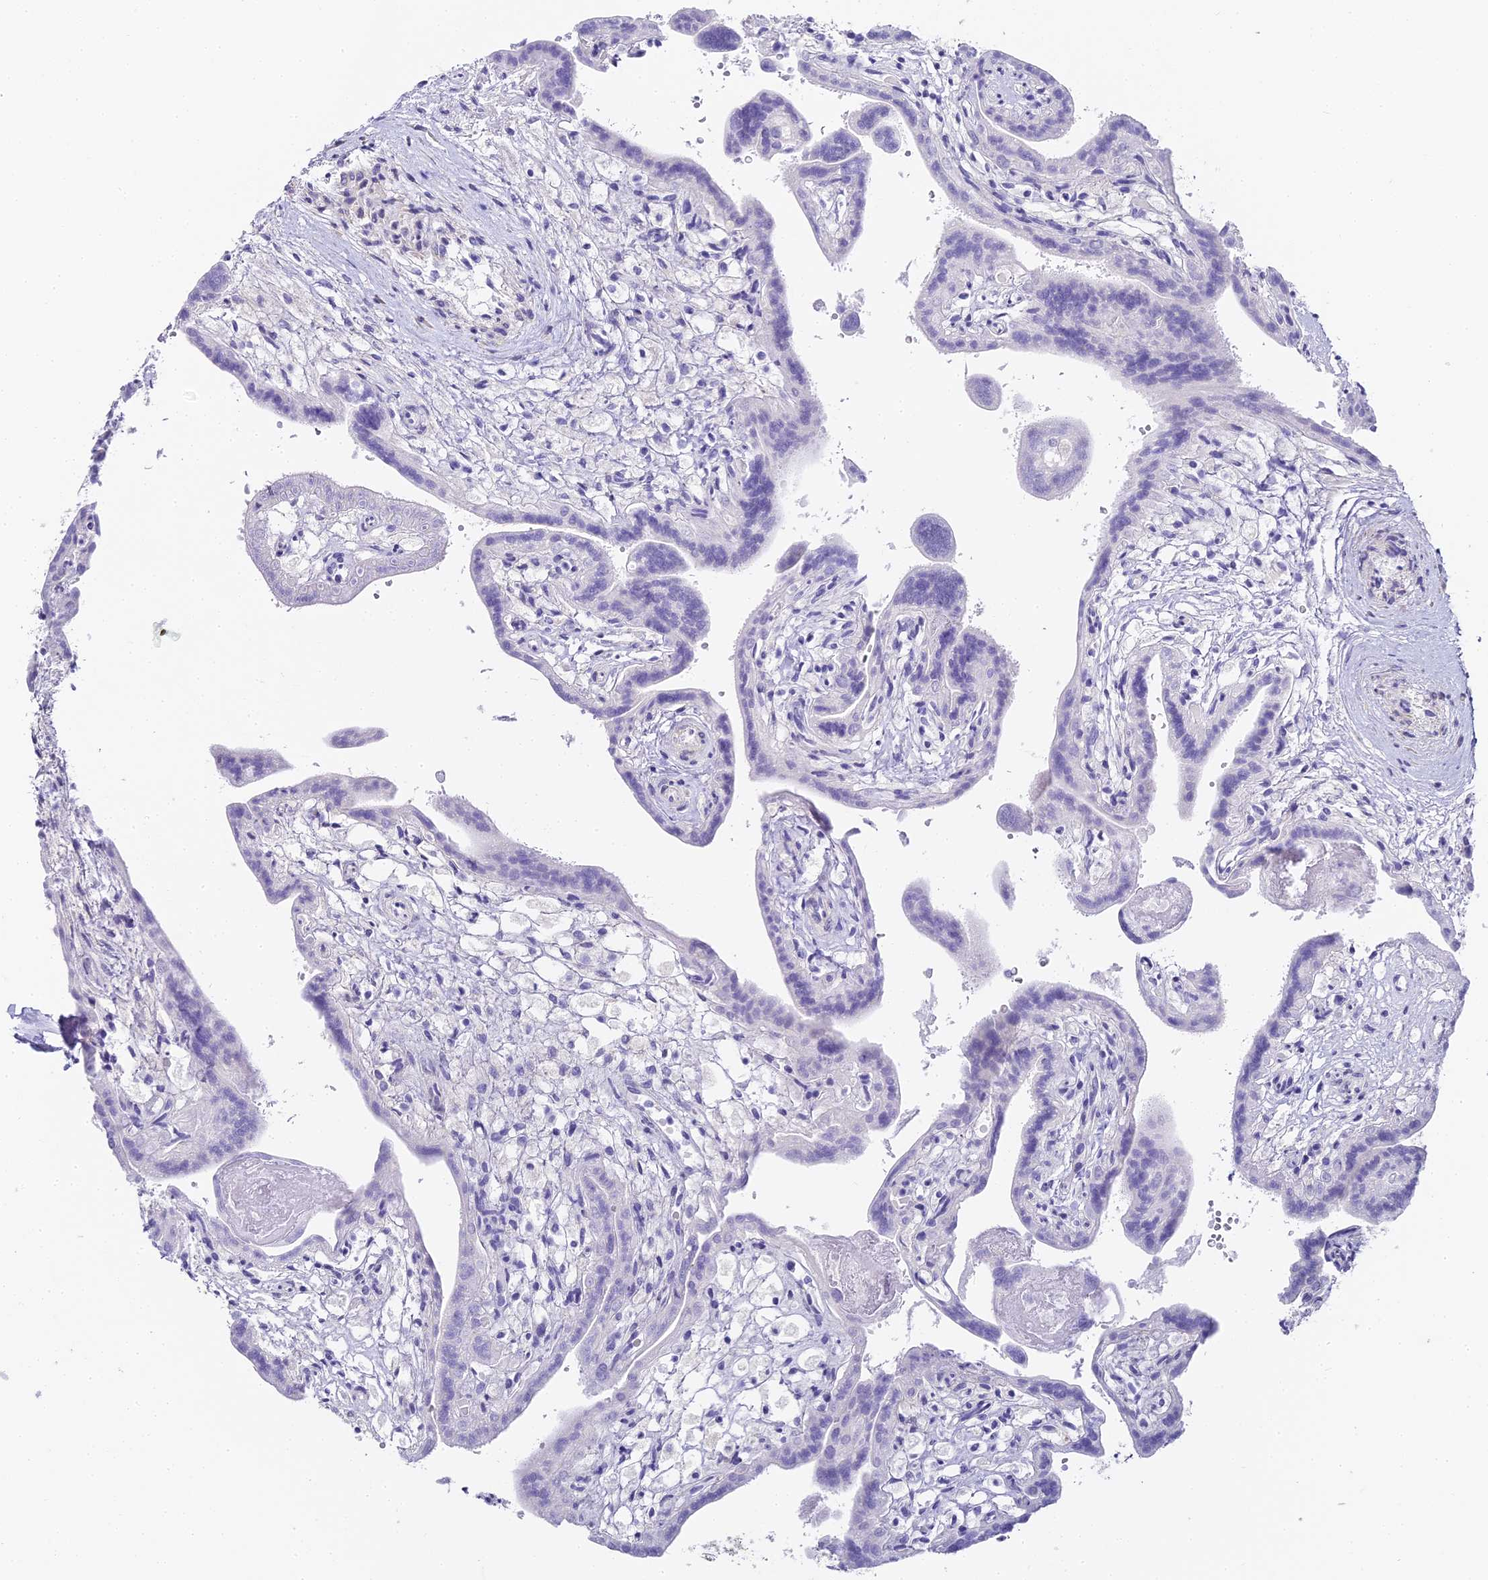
{"staining": {"intensity": "negative", "quantity": "none", "location": "none"}, "tissue": "placenta", "cell_type": "Trophoblastic cells", "image_type": "normal", "snomed": [{"axis": "morphology", "description": "Normal tissue, NOS"}, {"axis": "topography", "description": "Placenta"}], "caption": "The histopathology image exhibits no significant expression in trophoblastic cells of placenta.", "gene": "ABHD14A", "patient": {"sex": "female", "age": 37}}